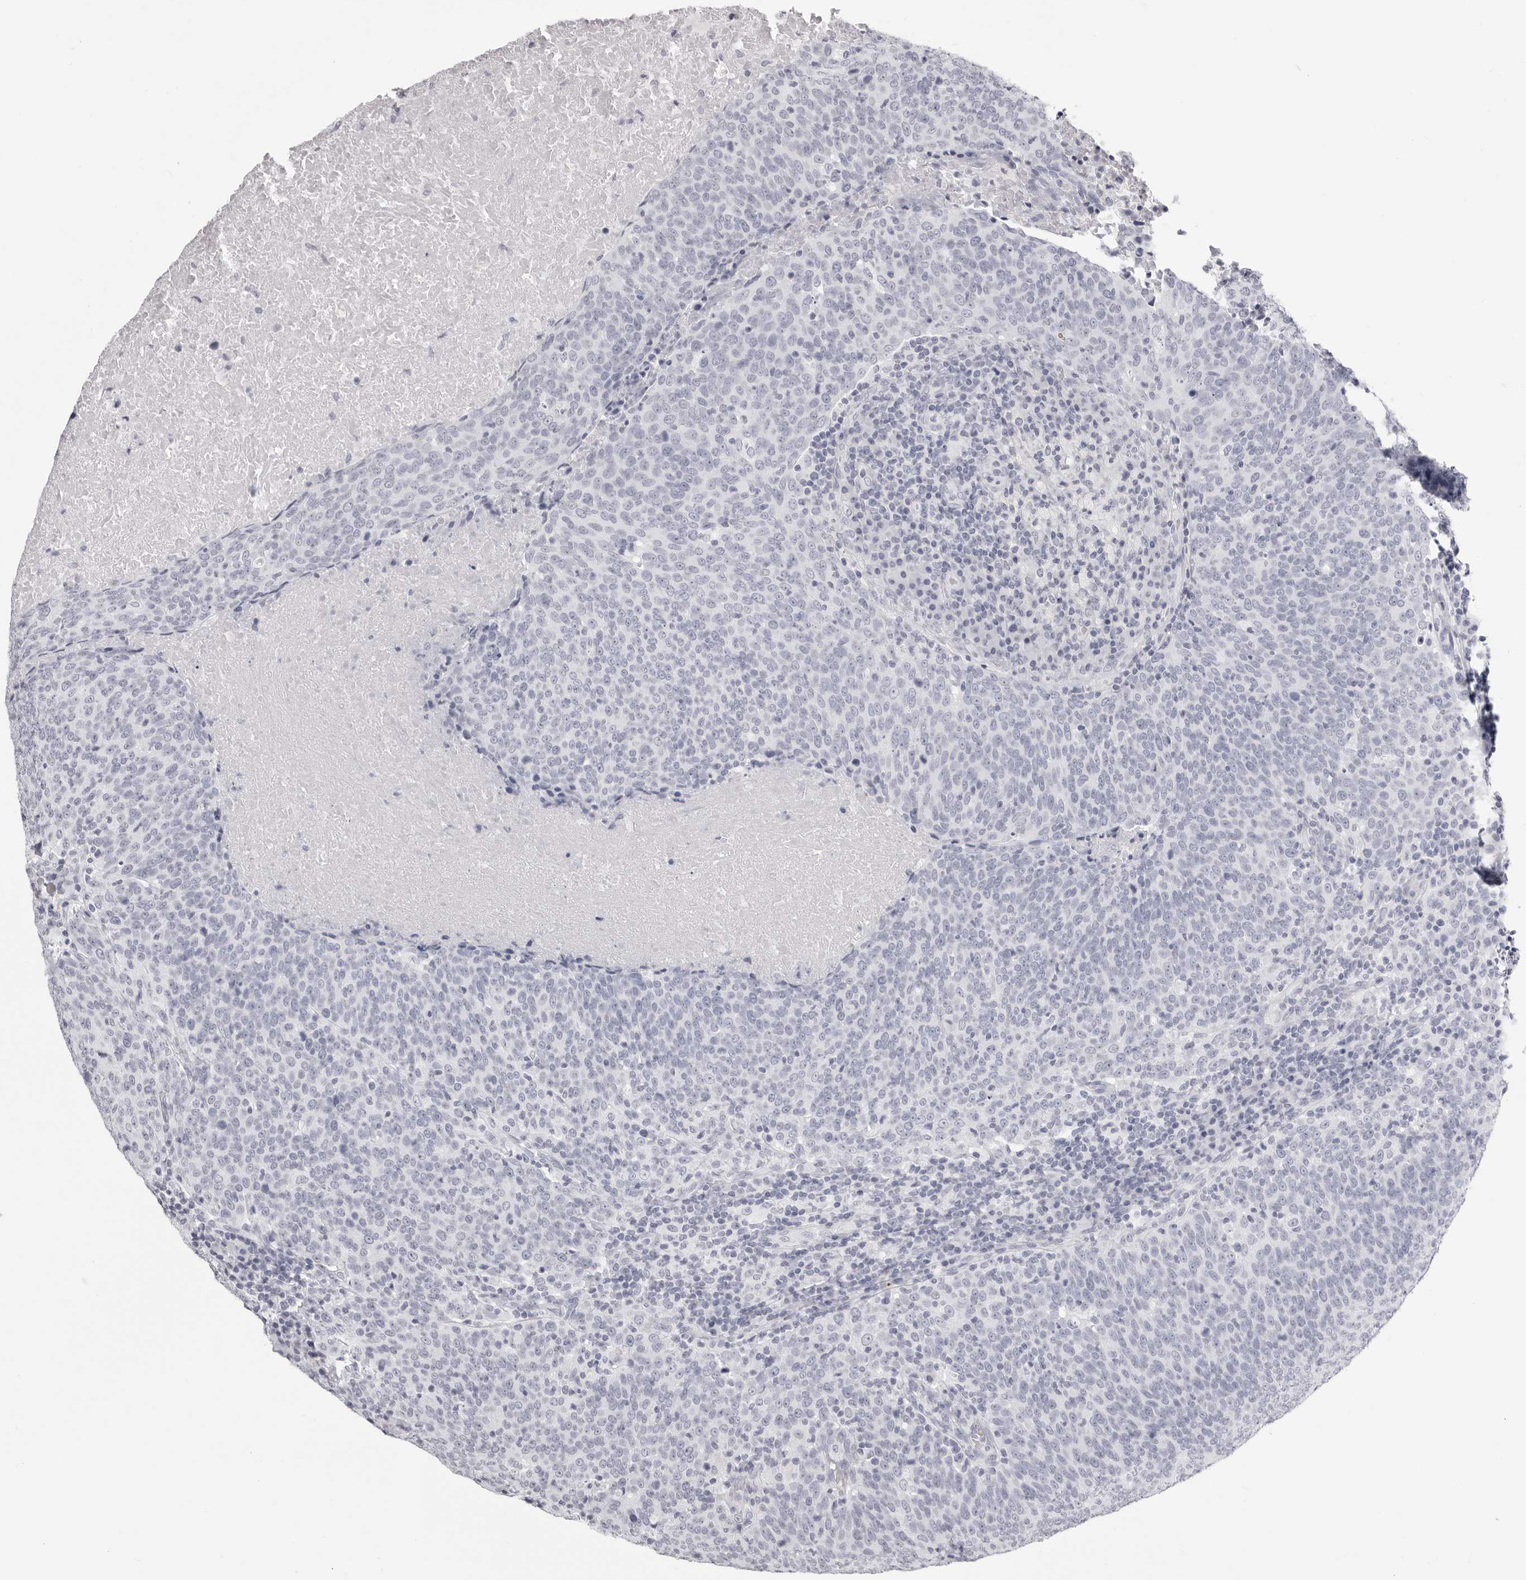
{"staining": {"intensity": "negative", "quantity": "none", "location": "none"}, "tissue": "head and neck cancer", "cell_type": "Tumor cells", "image_type": "cancer", "snomed": [{"axis": "morphology", "description": "Squamous cell carcinoma, NOS"}, {"axis": "morphology", "description": "Squamous cell carcinoma, metastatic, NOS"}, {"axis": "topography", "description": "Lymph node"}, {"axis": "topography", "description": "Head-Neck"}], "caption": "Tumor cells are negative for protein expression in human head and neck cancer (metastatic squamous cell carcinoma).", "gene": "CST1", "patient": {"sex": "male", "age": 62}}